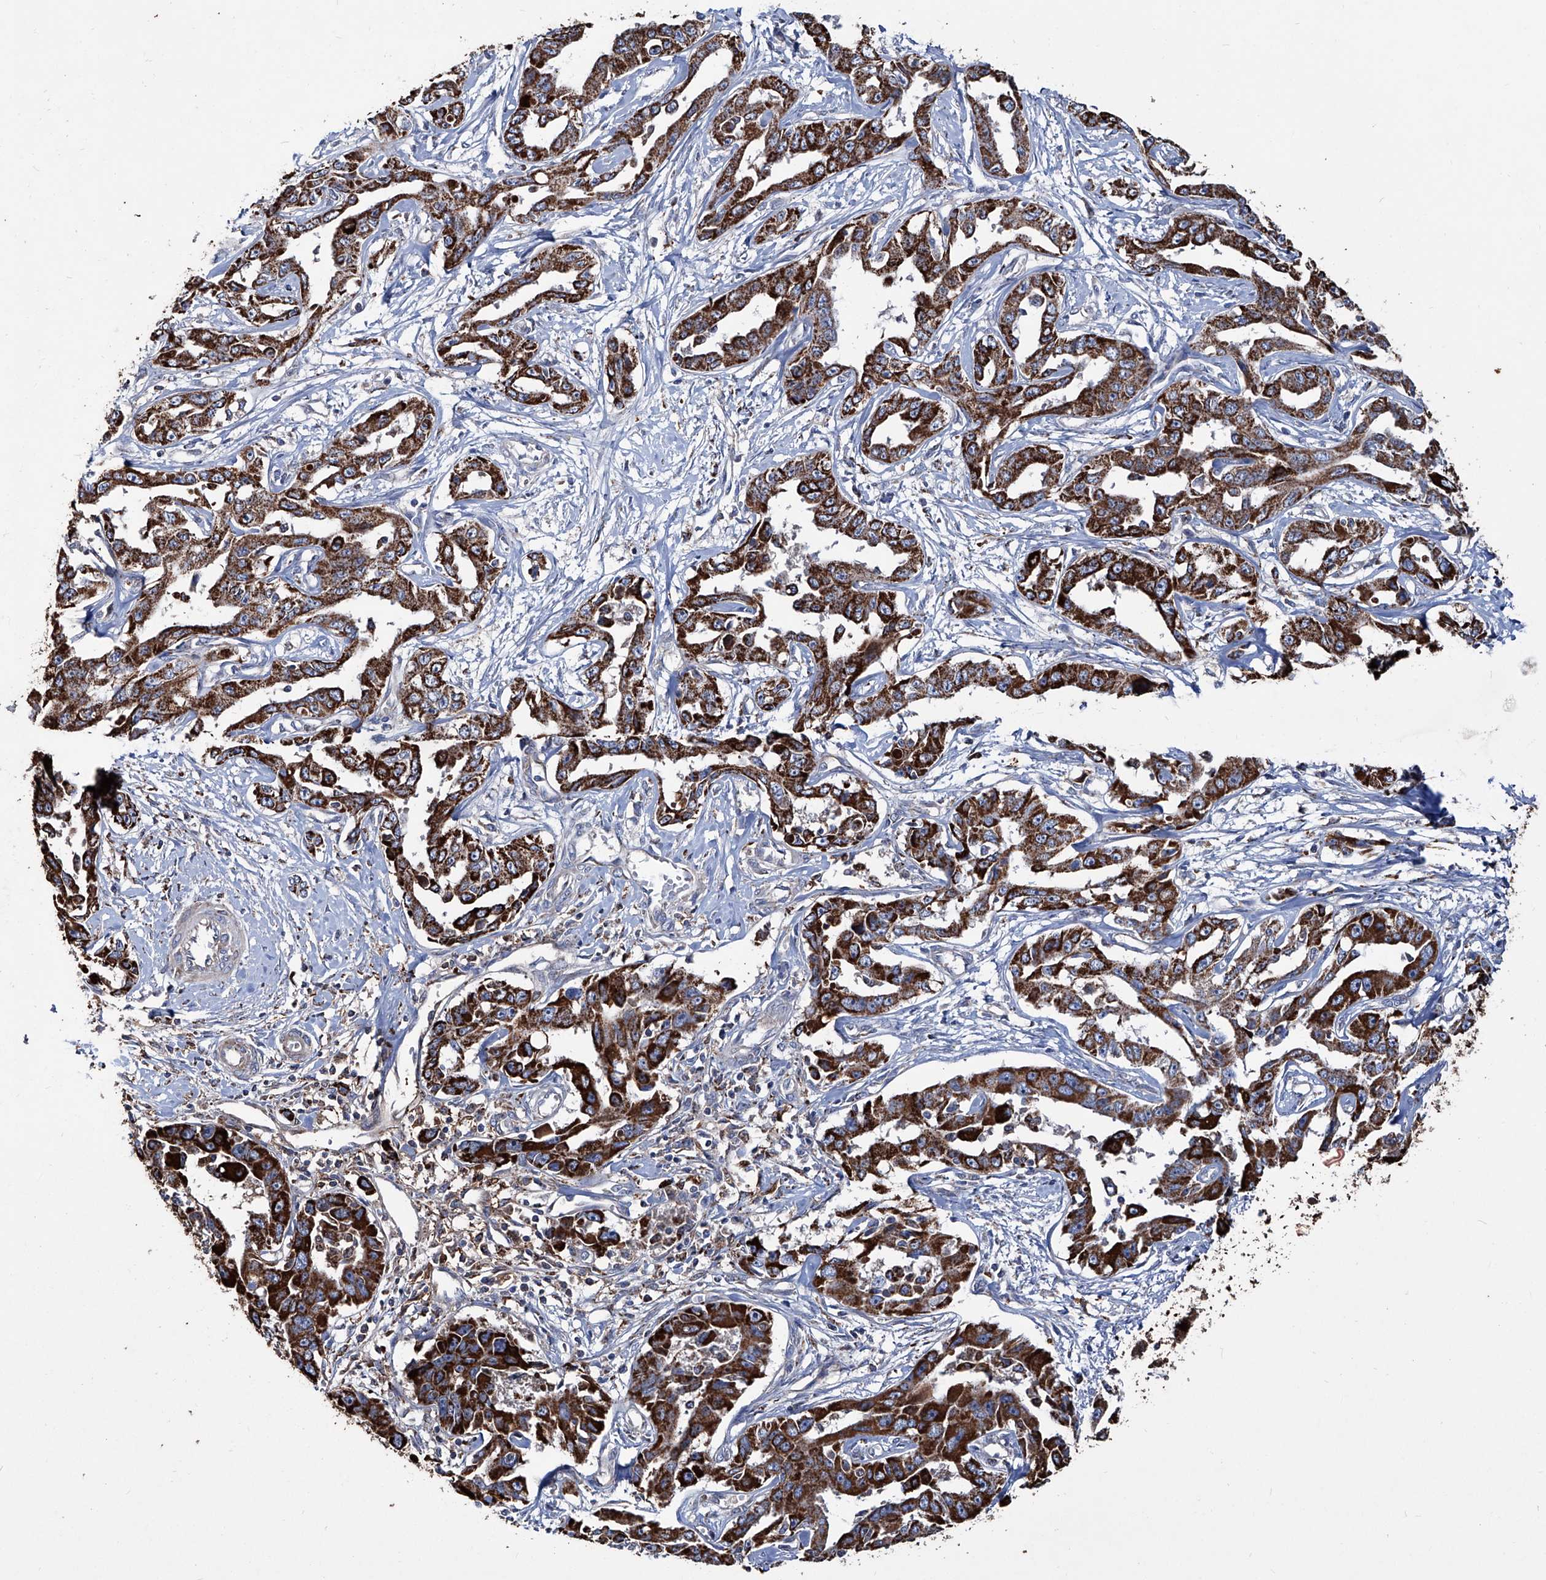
{"staining": {"intensity": "moderate", "quantity": ">75%", "location": "cytoplasmic/membranous"}, "tissue": "liver cancer", "cell_type": "Tumor cells", "image_type": "cancer", "snomed": [{"axis": "morphology", "description": "Cholangiocarcinoma"}, {"axis": "topography", "description": "Liver"}], "caption": "Liver cancer was stained to show a protein in brown. There is medium levels of moderate cytoplasmic/membranous staining in about >75% of tumor cells.", "gene": "NHS", "patient": {"sex": "male", "age": 59}}